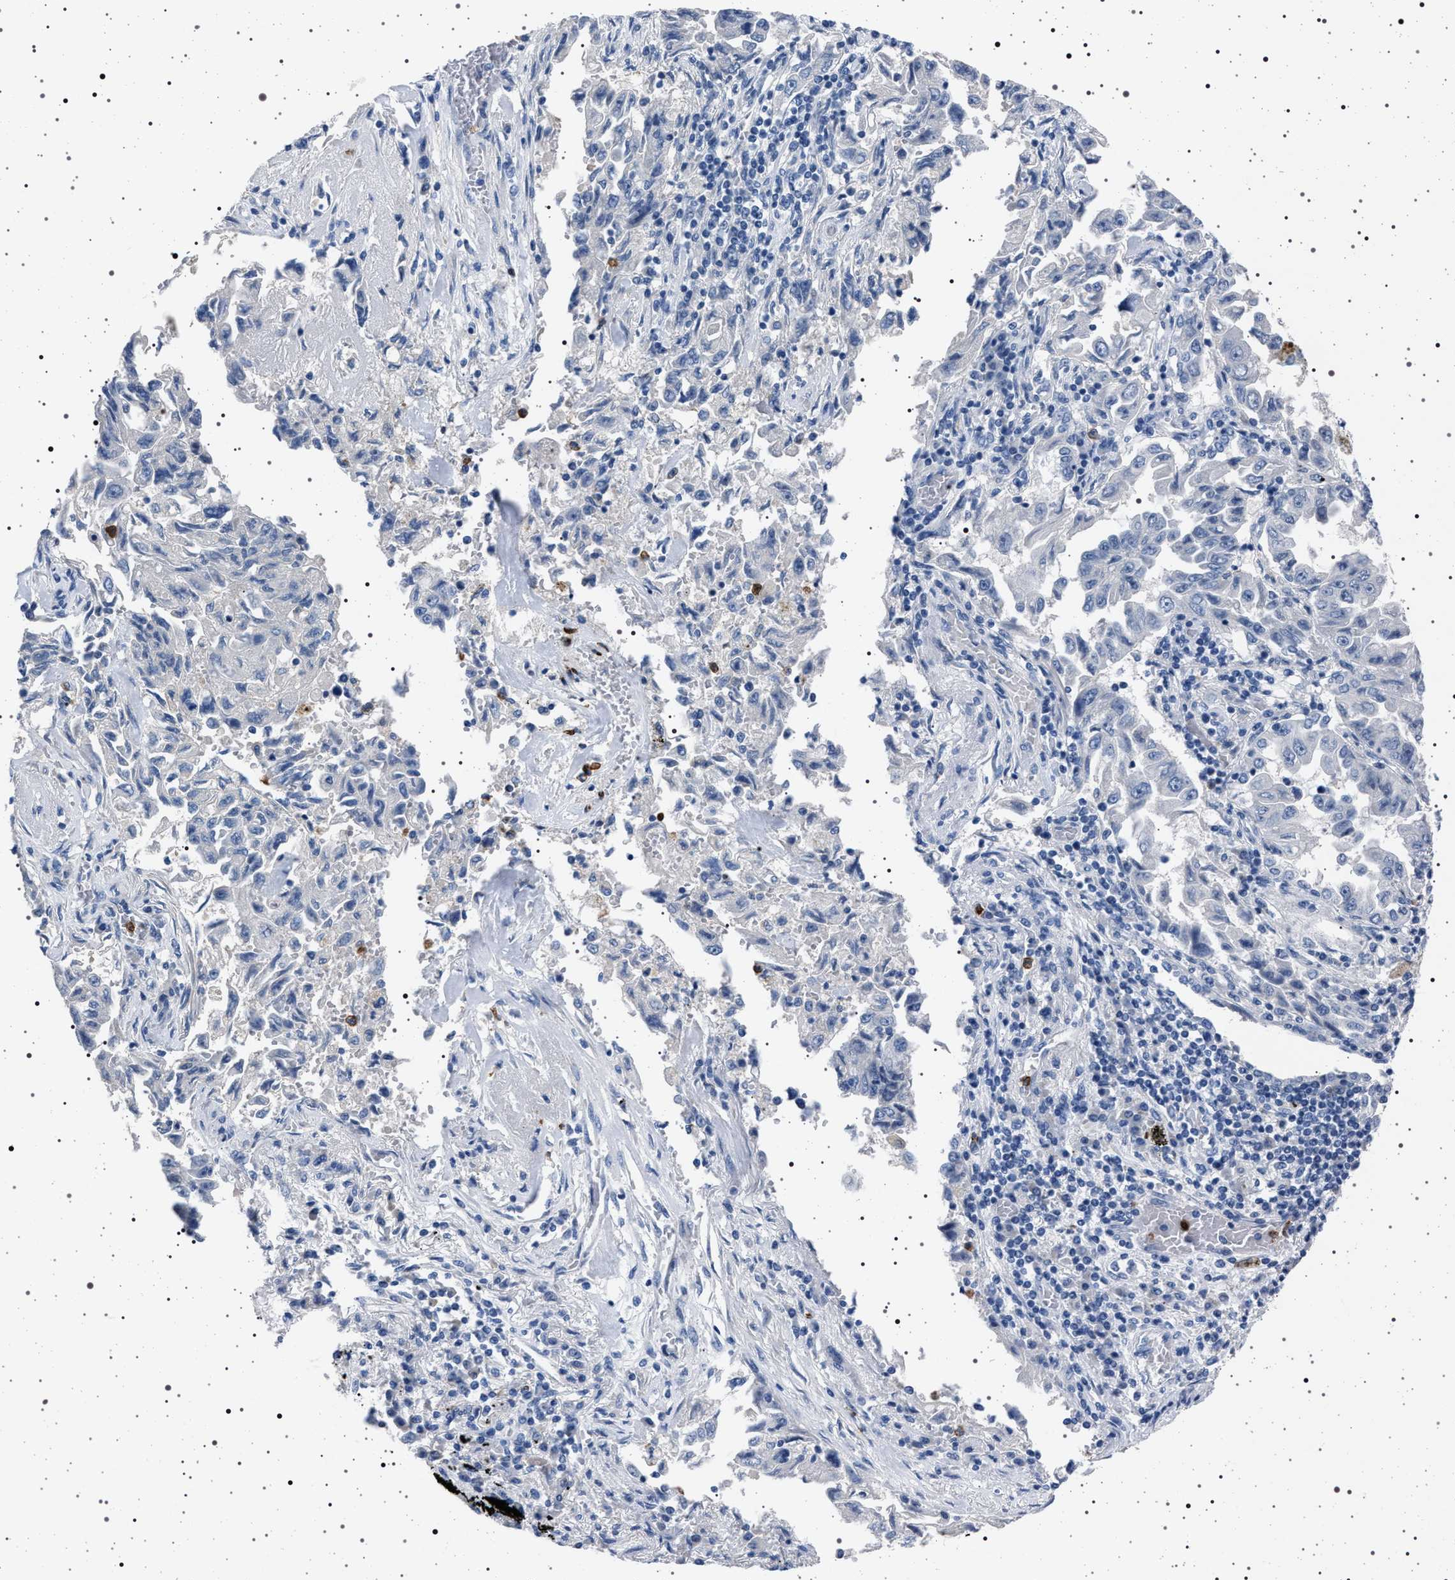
{"staining": {"intensity": "negative", "quantity": "none", "location": "none"}, "tissue": "lung cancer", "cell_type": "Tumor cells", "image_type": "cancer", "snomed": [{"axis": "morphology", "description": "Adenocarcinoma, NOS"}, {"axis": "topography", "description": "Lung"}], "caption": "Tumor cells are negative for protein expression in human lung cancer (adenocarcinoma).", "gene": "NAT9", "patient": {"sex": "female", "age": 51}}